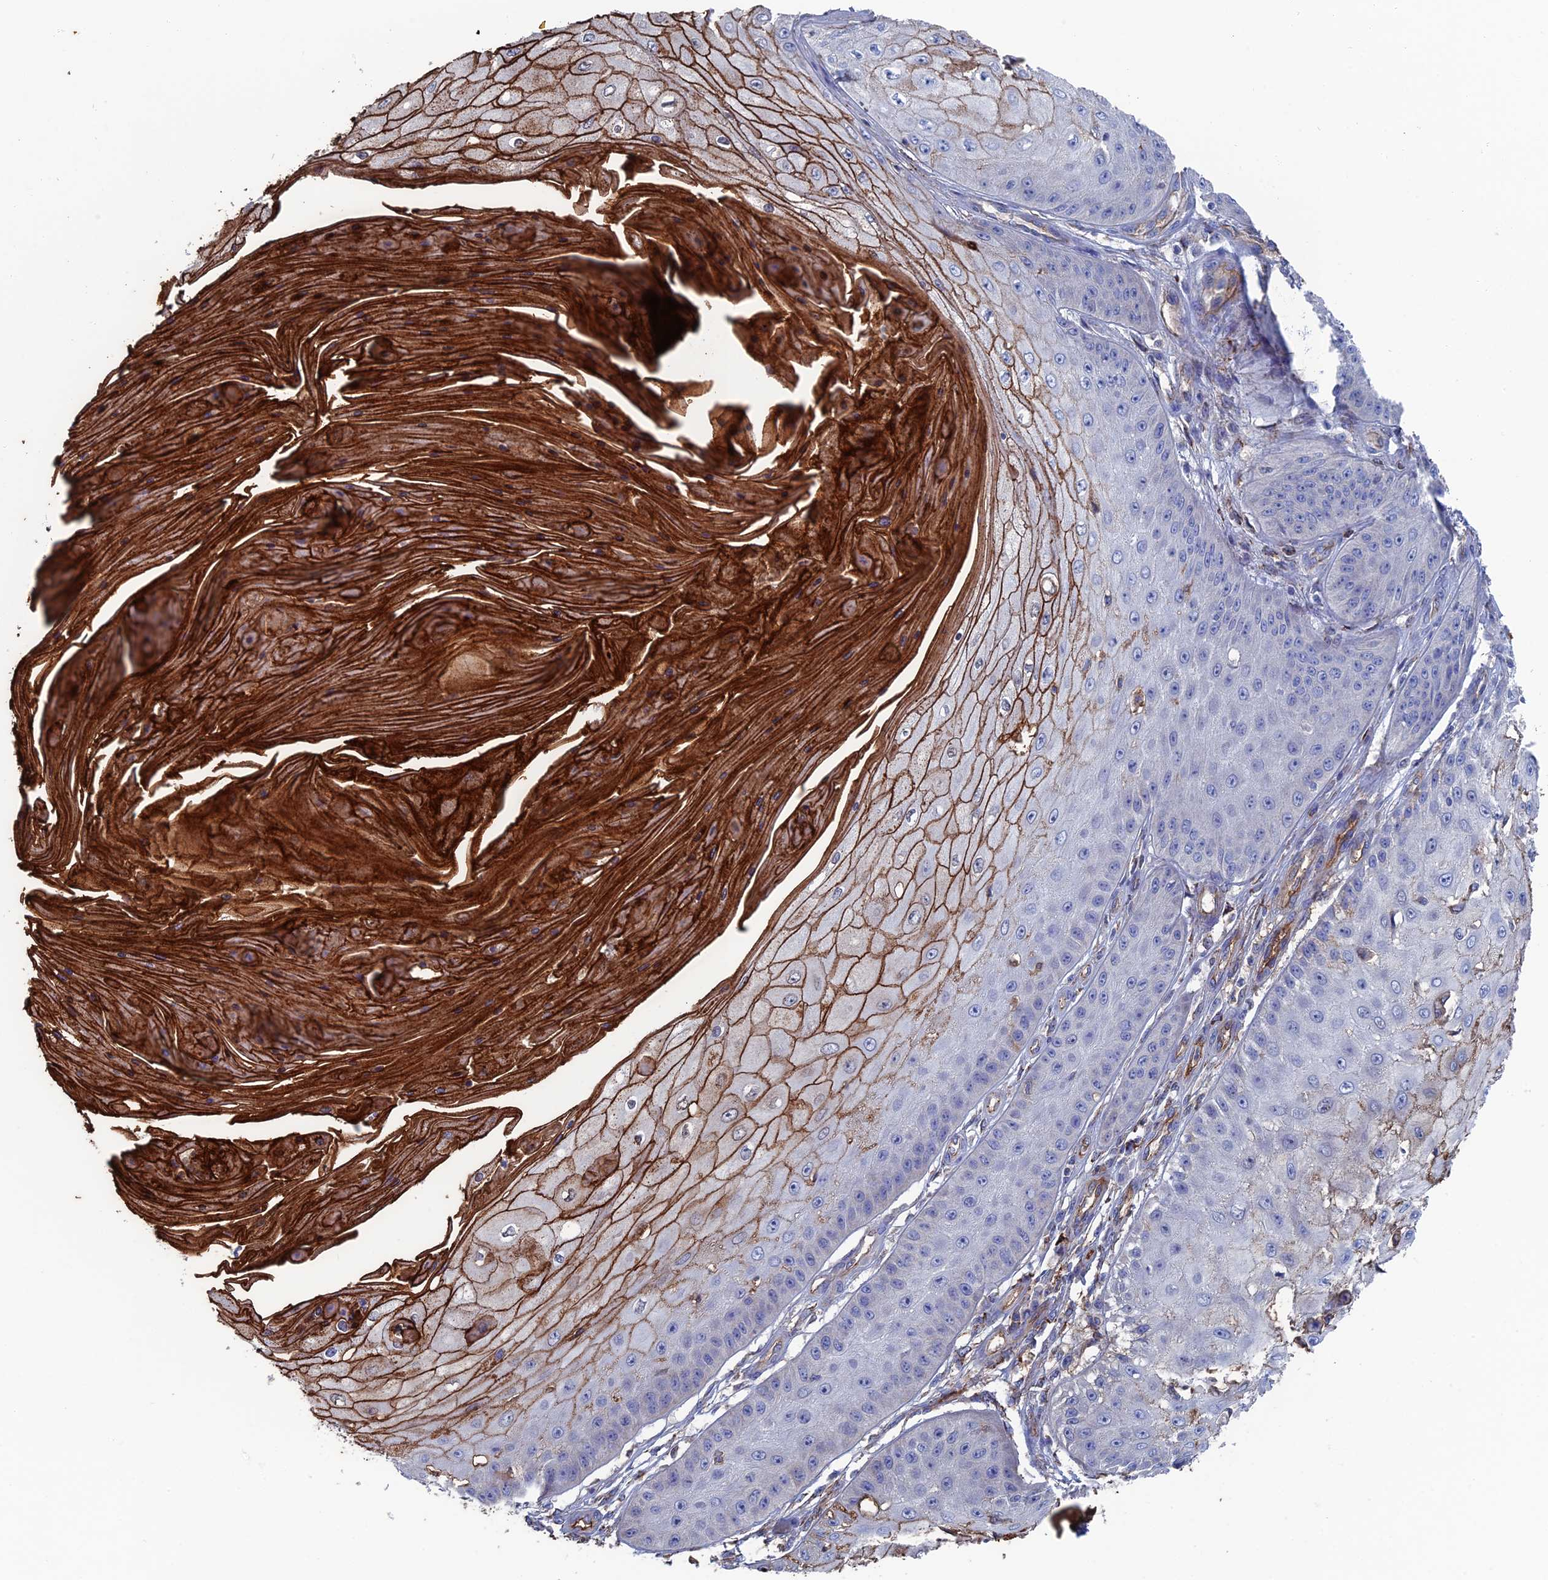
{"staining": {"intensity": "negative", "quantity": "none", "location": "none"}, "tissue": "skin cancer", "cell_type": "Tumor cells", "image_type": "cancer", "snomed": [{"axis": "morphology", "description": "Squamous cell carcinoma, NOS"}, {"axis": "topography", "description": "Skin"}], "caption": "Immunohistochemical staining of human skin squamous cell carcinoma shows no significant staining in tumor cells.", "gene": "SNX11", "patient": {"sex": "male", "age": 70}}